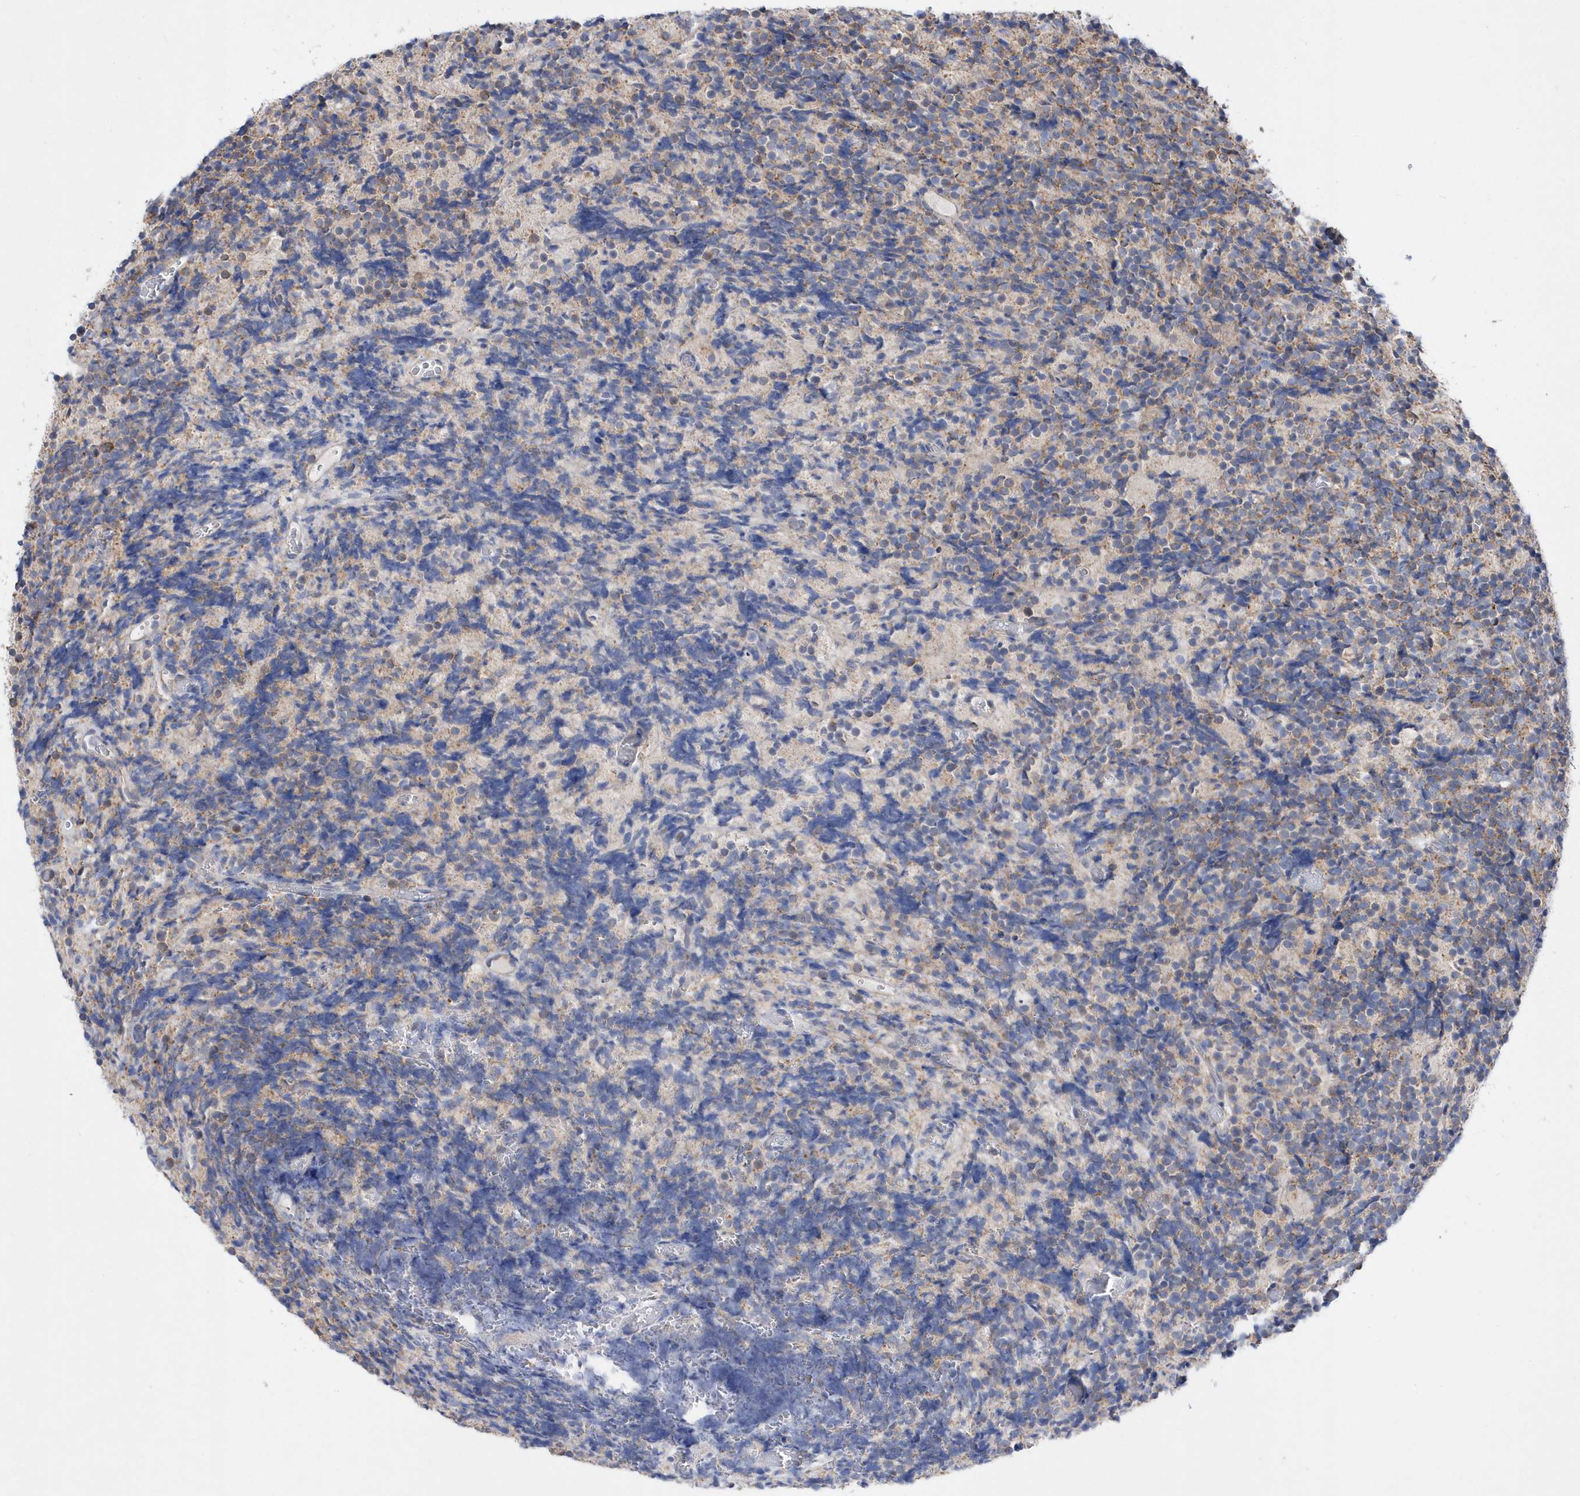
{"staining": {"intensity": "moderate", "quantity": "<25%", "location": "cytoplasmic/membranous"}, "tissue": "glioma", "cell_type": "Tumor cells", "image_type": "cancer", "snomed": [{"axis": "morphology", "description": "Glioma, malignant, Low grade"}, {"axis": "topography", "description": "Brain"}], "caption": "Moderate cytoplasmic/membranous protein positivity is identified in approximately <25% of tumor cells in glioma. Immunohistochemistry stains the protein in brown and the nuclei are stained blue.", "gene": "JKAMP", "patient": {"sex": "female", "age": 1}}